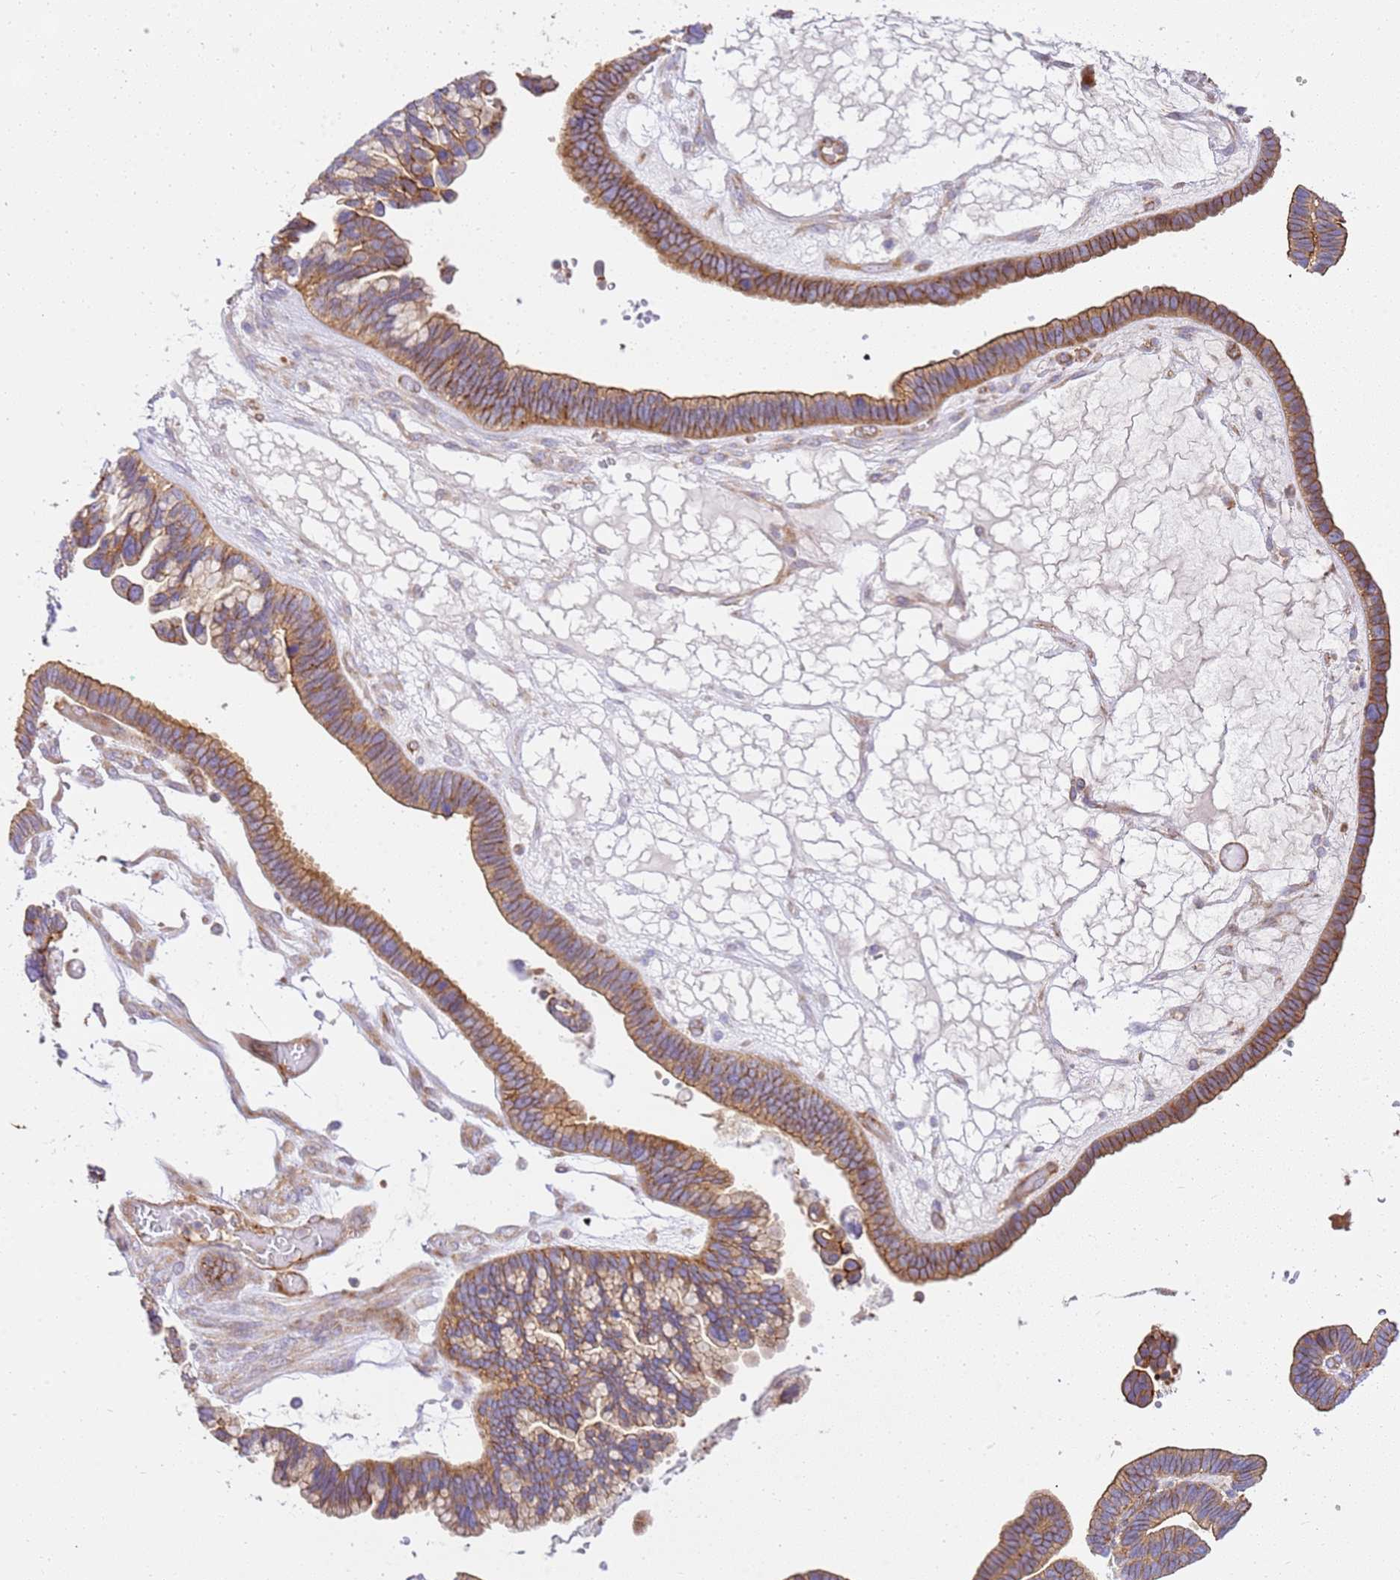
{"staining": {"intensity": "moderate", "quantity": ">75%", "location": "cytoplasmic/membranous"}, "tissue": "ovarian cancer", "cell_type": "Tumor cells", "image_type": "cancer", "snomed": [{"axis": "morphology", "description": "Cystadenocarcinoma, serous, NOS"}, {"axis": "topography", "description": "Ovary"}], "caption": "Moderate cytoplasmic/membranous staining is seen in approximately >75% of tumor cells in ovarian cancer (serous cystadenocarcinoma).", "gene": "EFCAB8", "patient": {"sex": "female", "age": 56}}